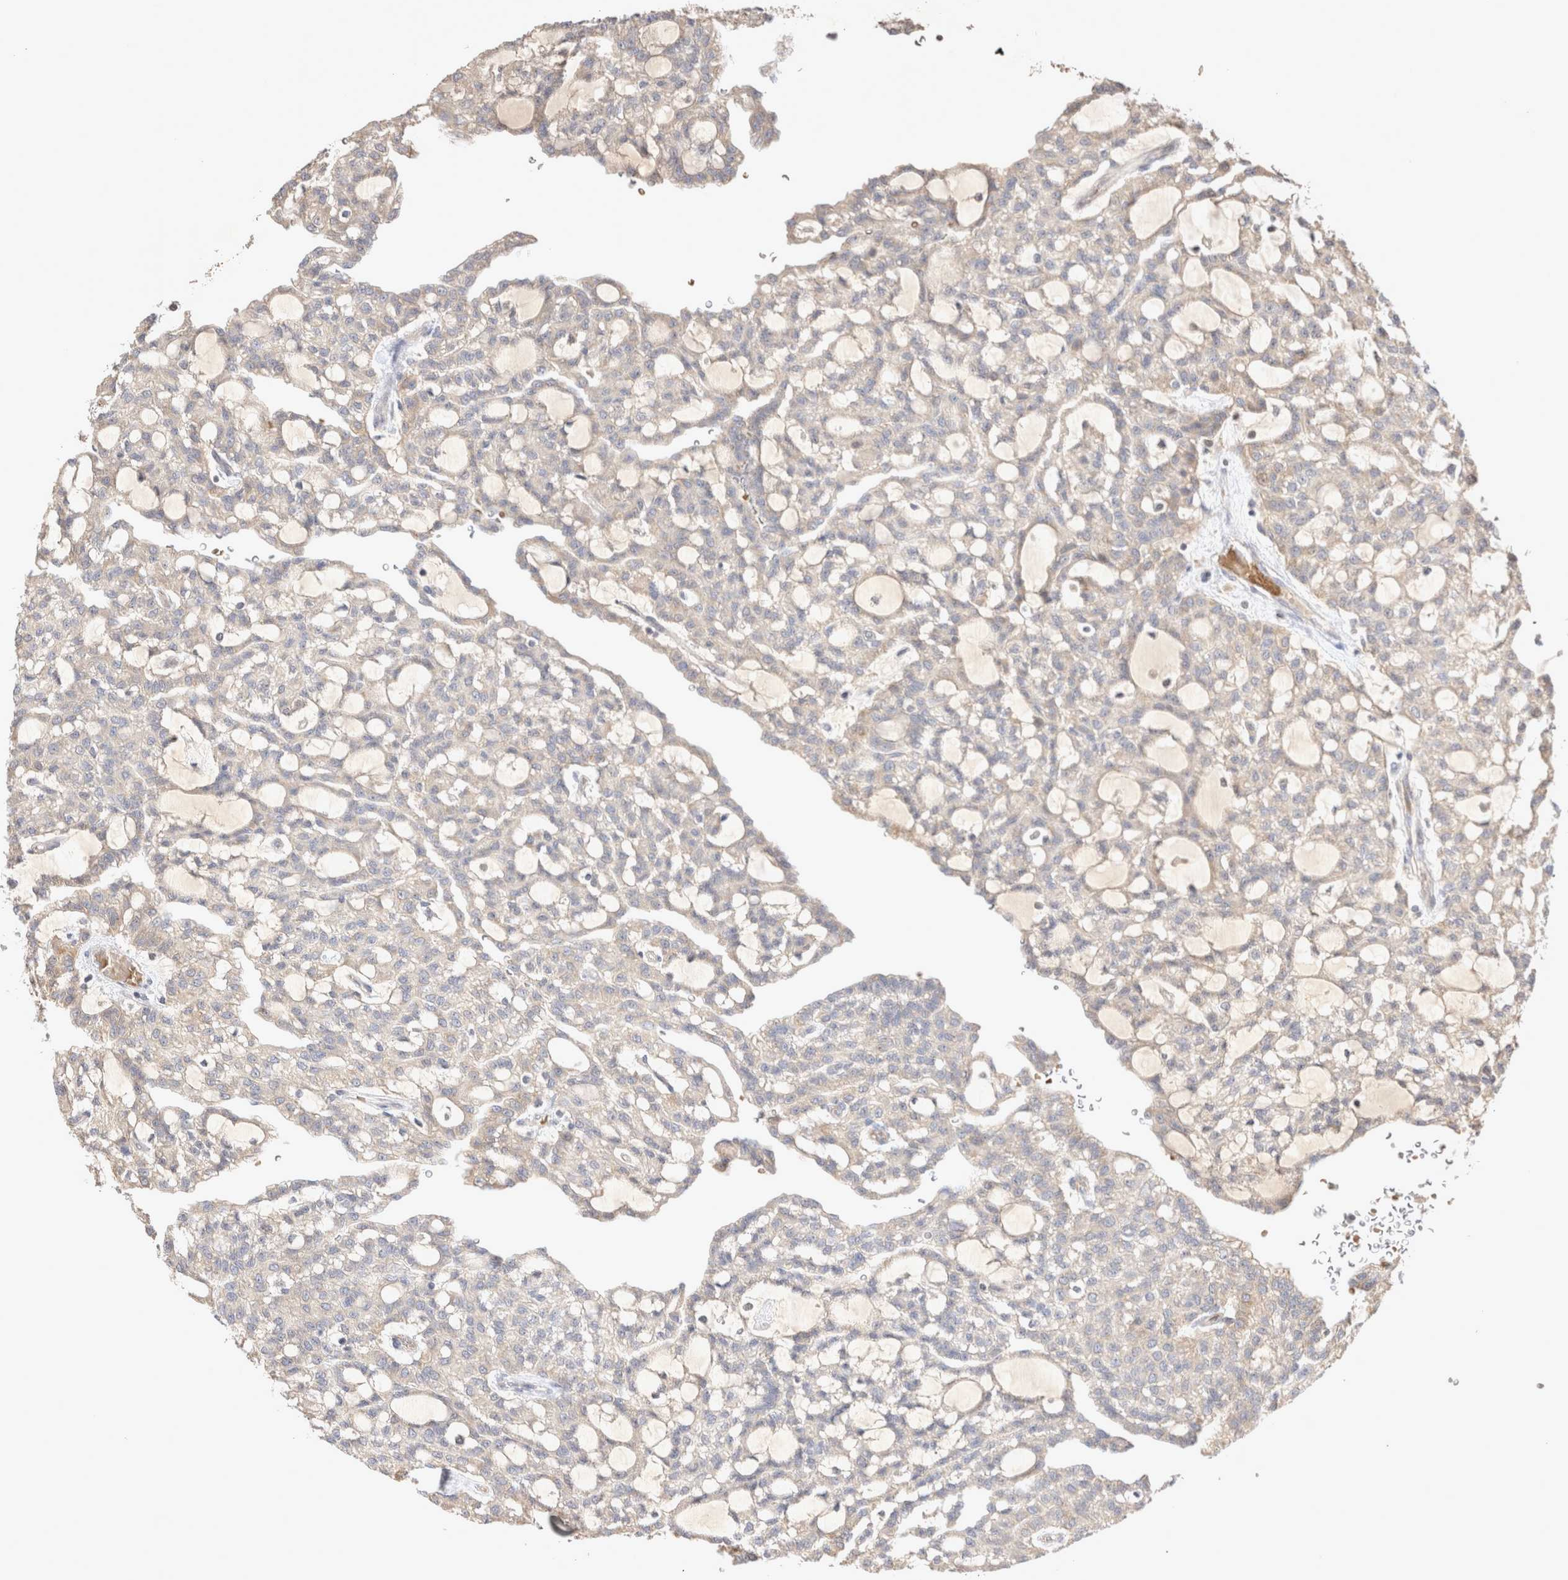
{"staining": {"intensity": "weak", "quantity": "<25%", "location": "cytoplasmic/membranous"}, "tissue": "renal cancer", "cell_type": "Tumor cells", "image_type": "cancer", "snomed": [{"axis": "morphology", "description": "Adenocarcinoma, NOS"}, {"axis": "topography", "description": "Kidney"}], "caption": "Histopathology image shows no protein expression in tumor cells of renal cancer tissue.", "gene": "NMU", "patient": {"sex": "male", "age": 63}}